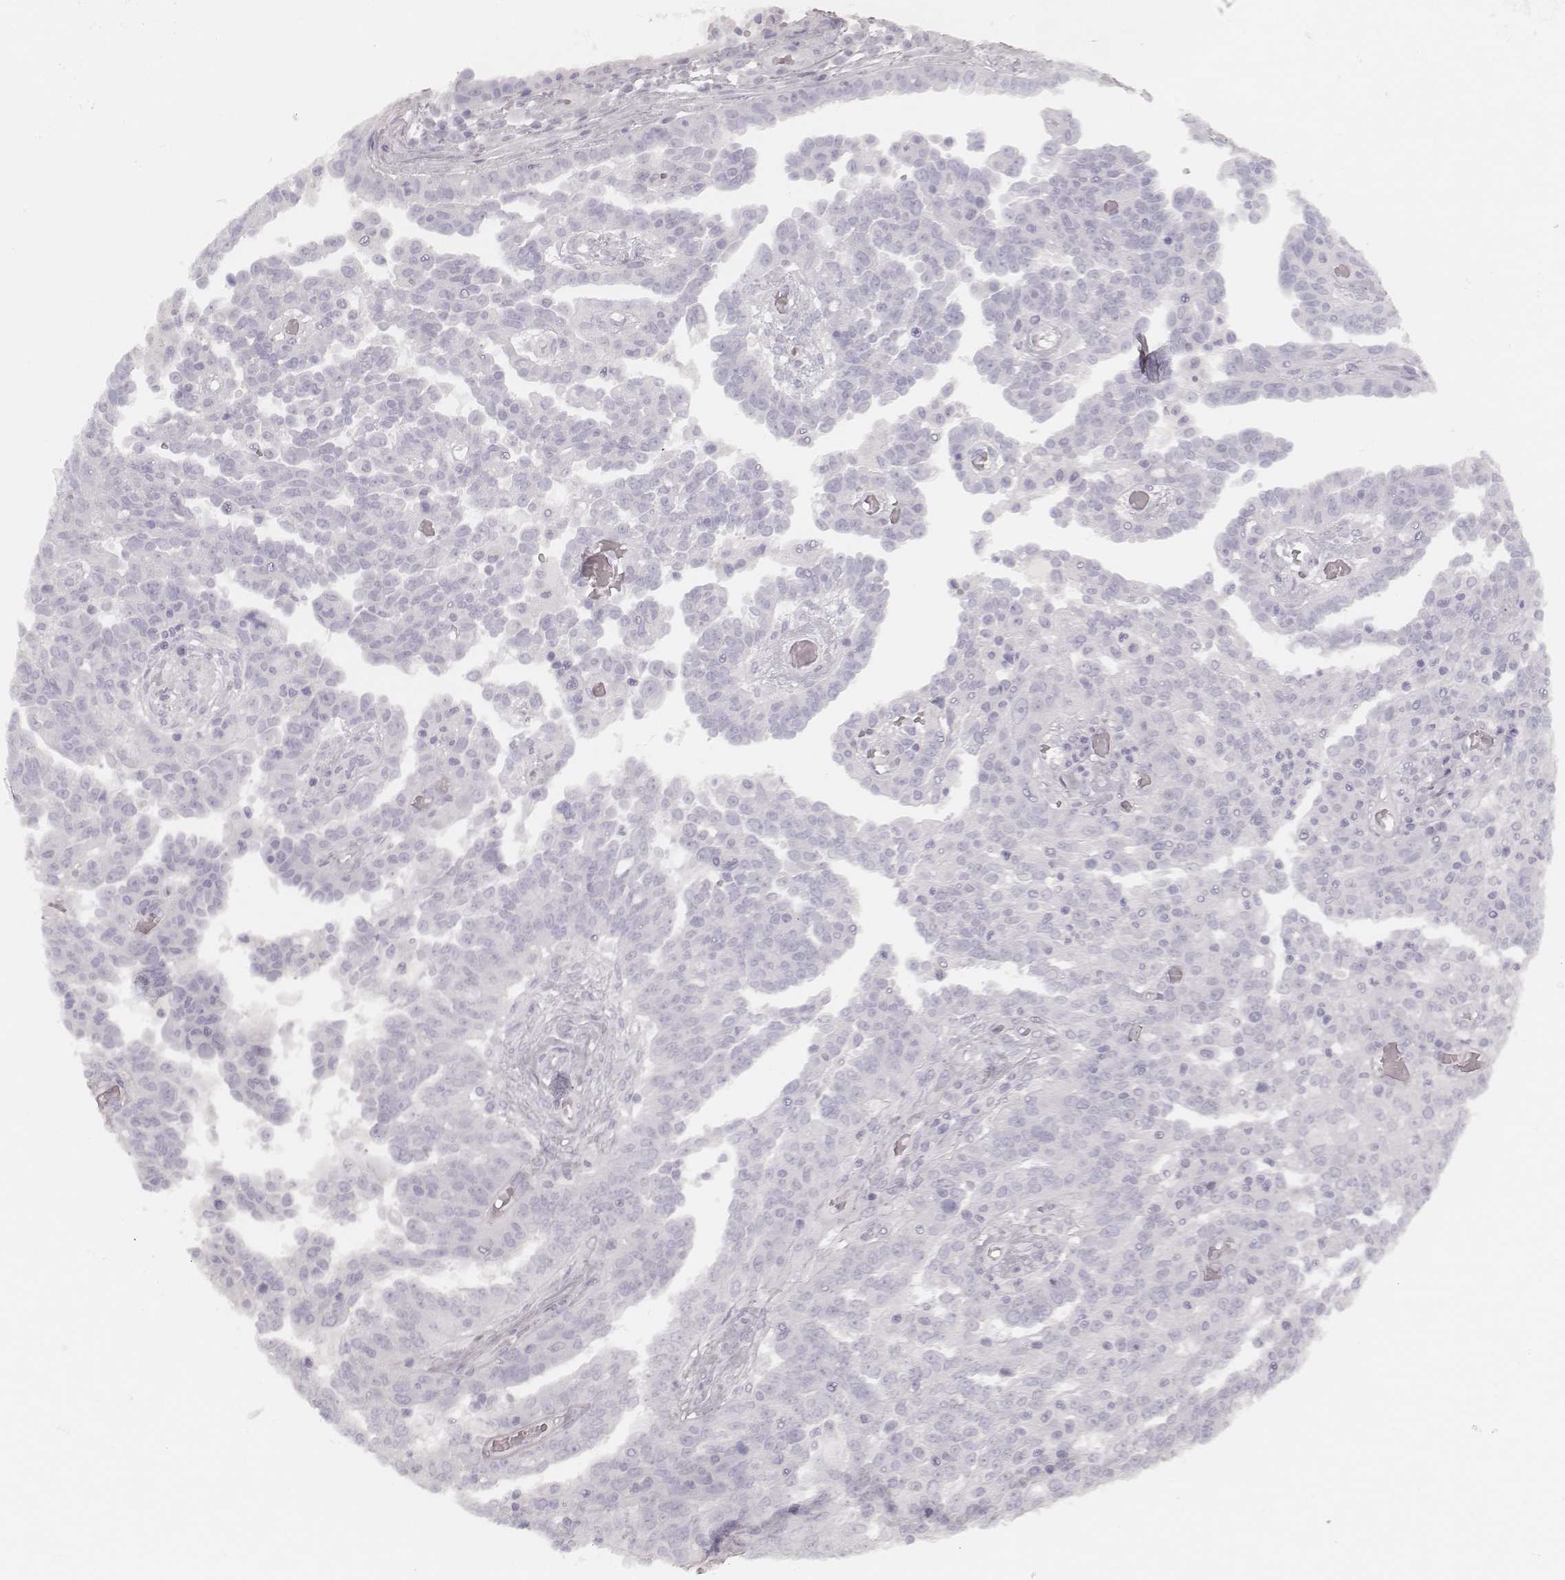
{"staining": {"intensity": "negative", "quantity": "none", "location": "none"}, "tissue": "ovarian cancer", "cell_type": "Tumor cells", "image_type": "cancer", "snomed": [{"axis": "morphology", "description": "Cystadenocarcinoma, serous, NOS"}, {"axis": "topography", "description": "Ovary"}], "caption": "The image reveals no staining of tumor cells in serous cystadenocarcinoma (ovarian).", "gene": "KRT34", "patient": {"sex": "female", "age": 67}}